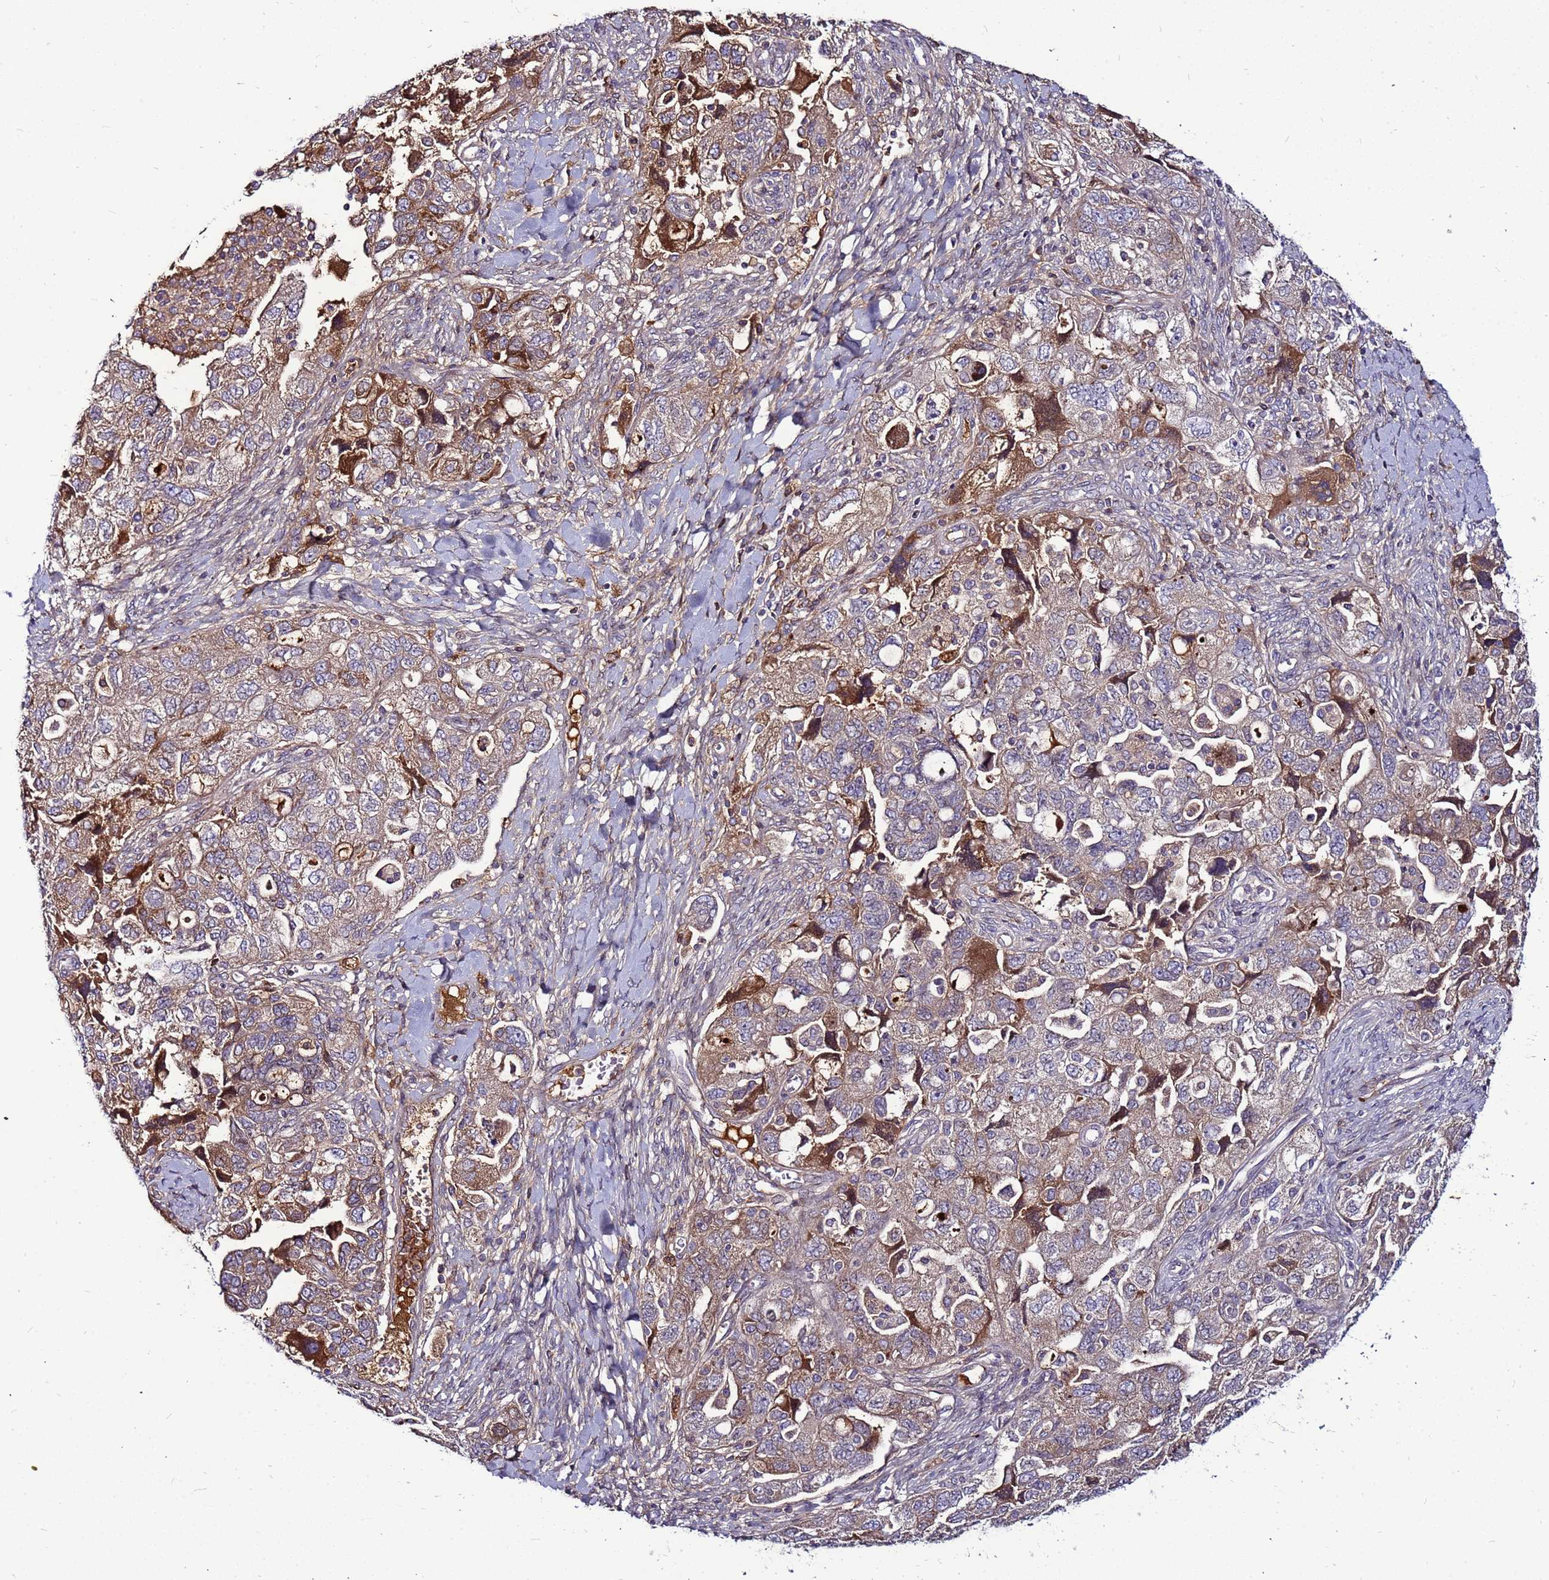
{"staining": {"intensity": "moderate", "quantity": "25%-75%", "location": "cytoplasmic/membranous"}, "tissue": "ovarian cancer", "cell_type": "Tumor cells", "image_type": "cancer", "snomed": [{"axis": "morphology", "description": "Carcinoma, NOS"}, {"axis": "morphology", "description": "Cystadenocarcinoma, serous, NOS"}, {"axis": "topography", "description": "Ovary"}], "caption": "Approximately 25%-75% of tumor cells in serous cystadenocarcinoma (ovarian) reveal moderate cytoplasmic/membranous protein expression as visualized by brown immunohistochemical staining.", "gene": "CCDC71", "patient": {"sex": "female", "age": 69}}